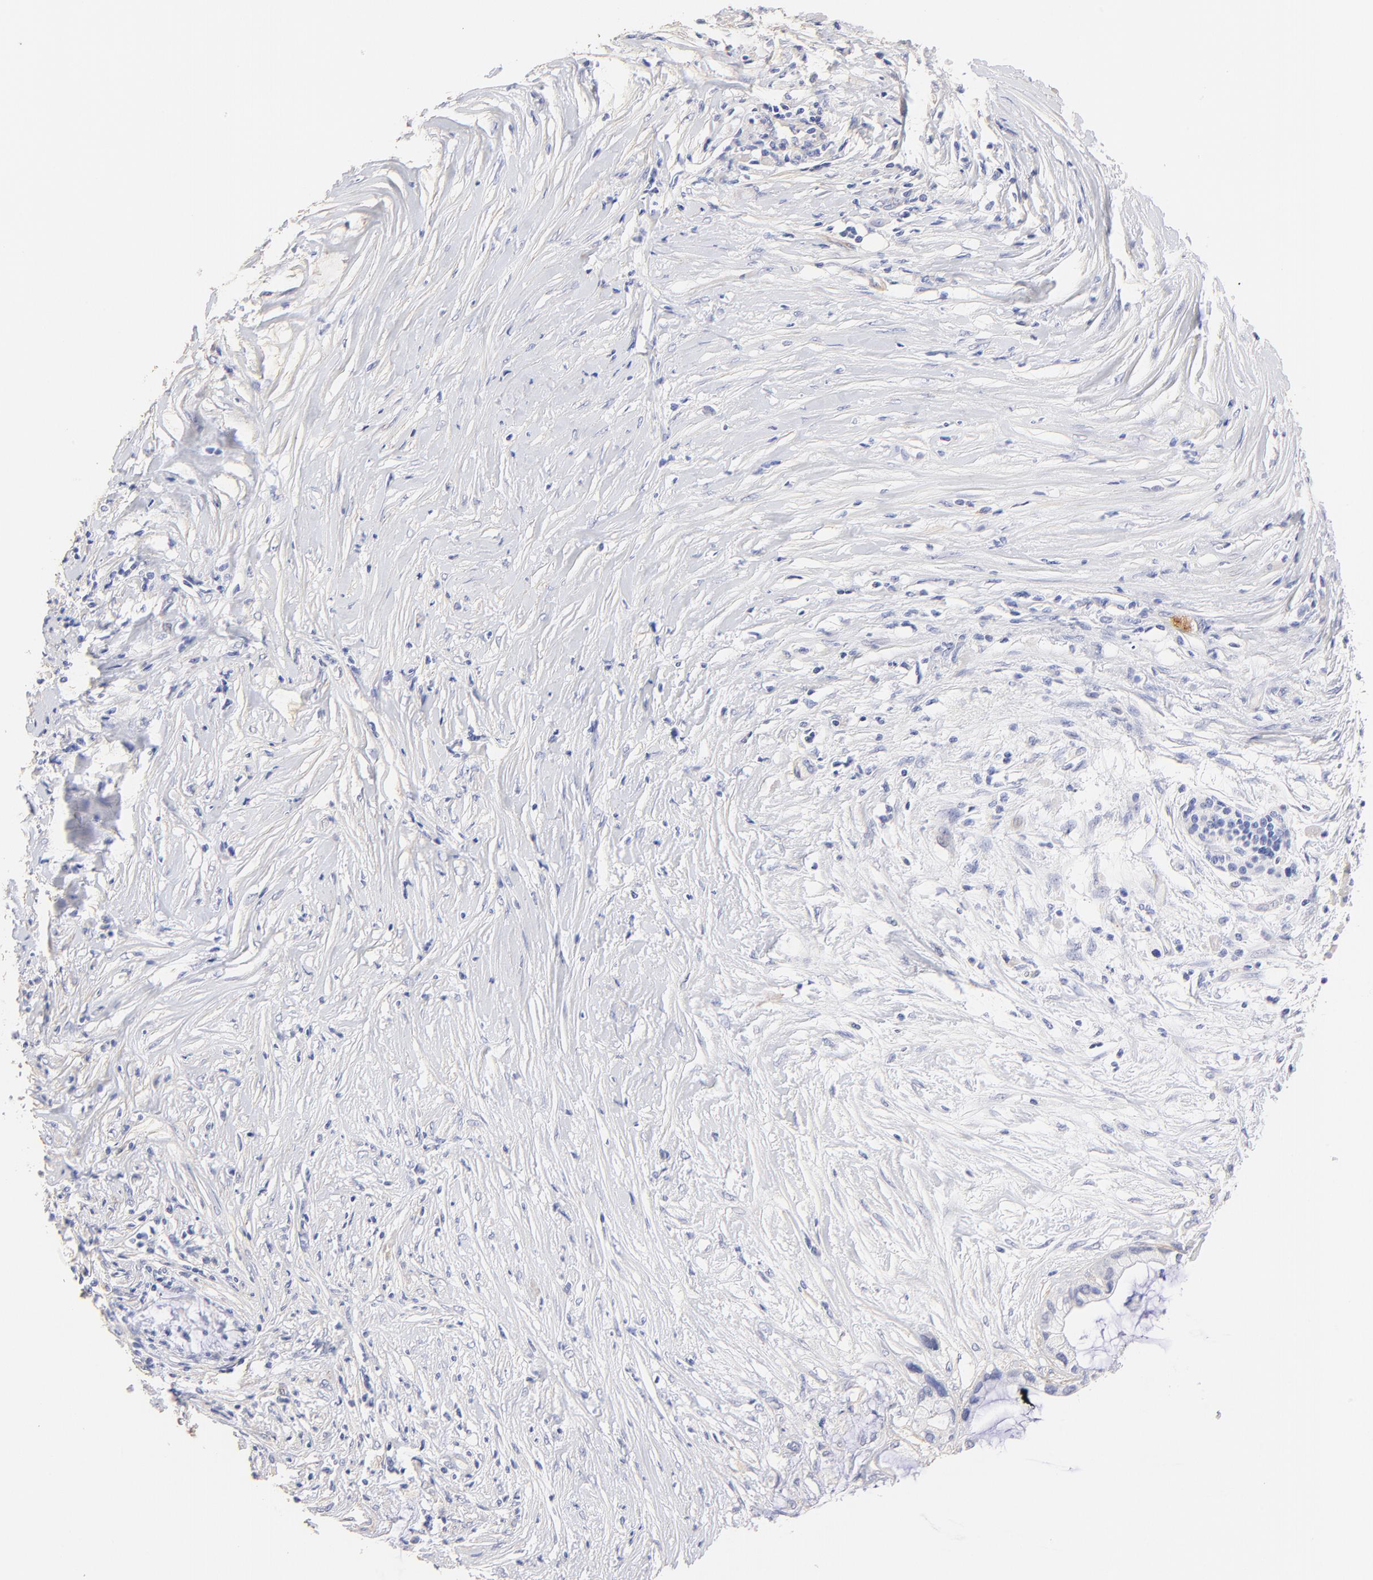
{"staining": {"intensity": "negative", "quantity": "none", "location": "none"}, "tissue": "pancreatic cancer", "cell_type": "Tumor cells", "image_type": "cancer", "snomed": [{"axis": "morphology", "description": "Adenocarcinoma, NOS"}, {"axis": "topography", "description": "Pancreas"}], "caption": "Tumor cells show no significant protein positivity in pancreatic cancer.", "gene": "ACTRT1", "patient": {"sex": "female", "age": 59}}